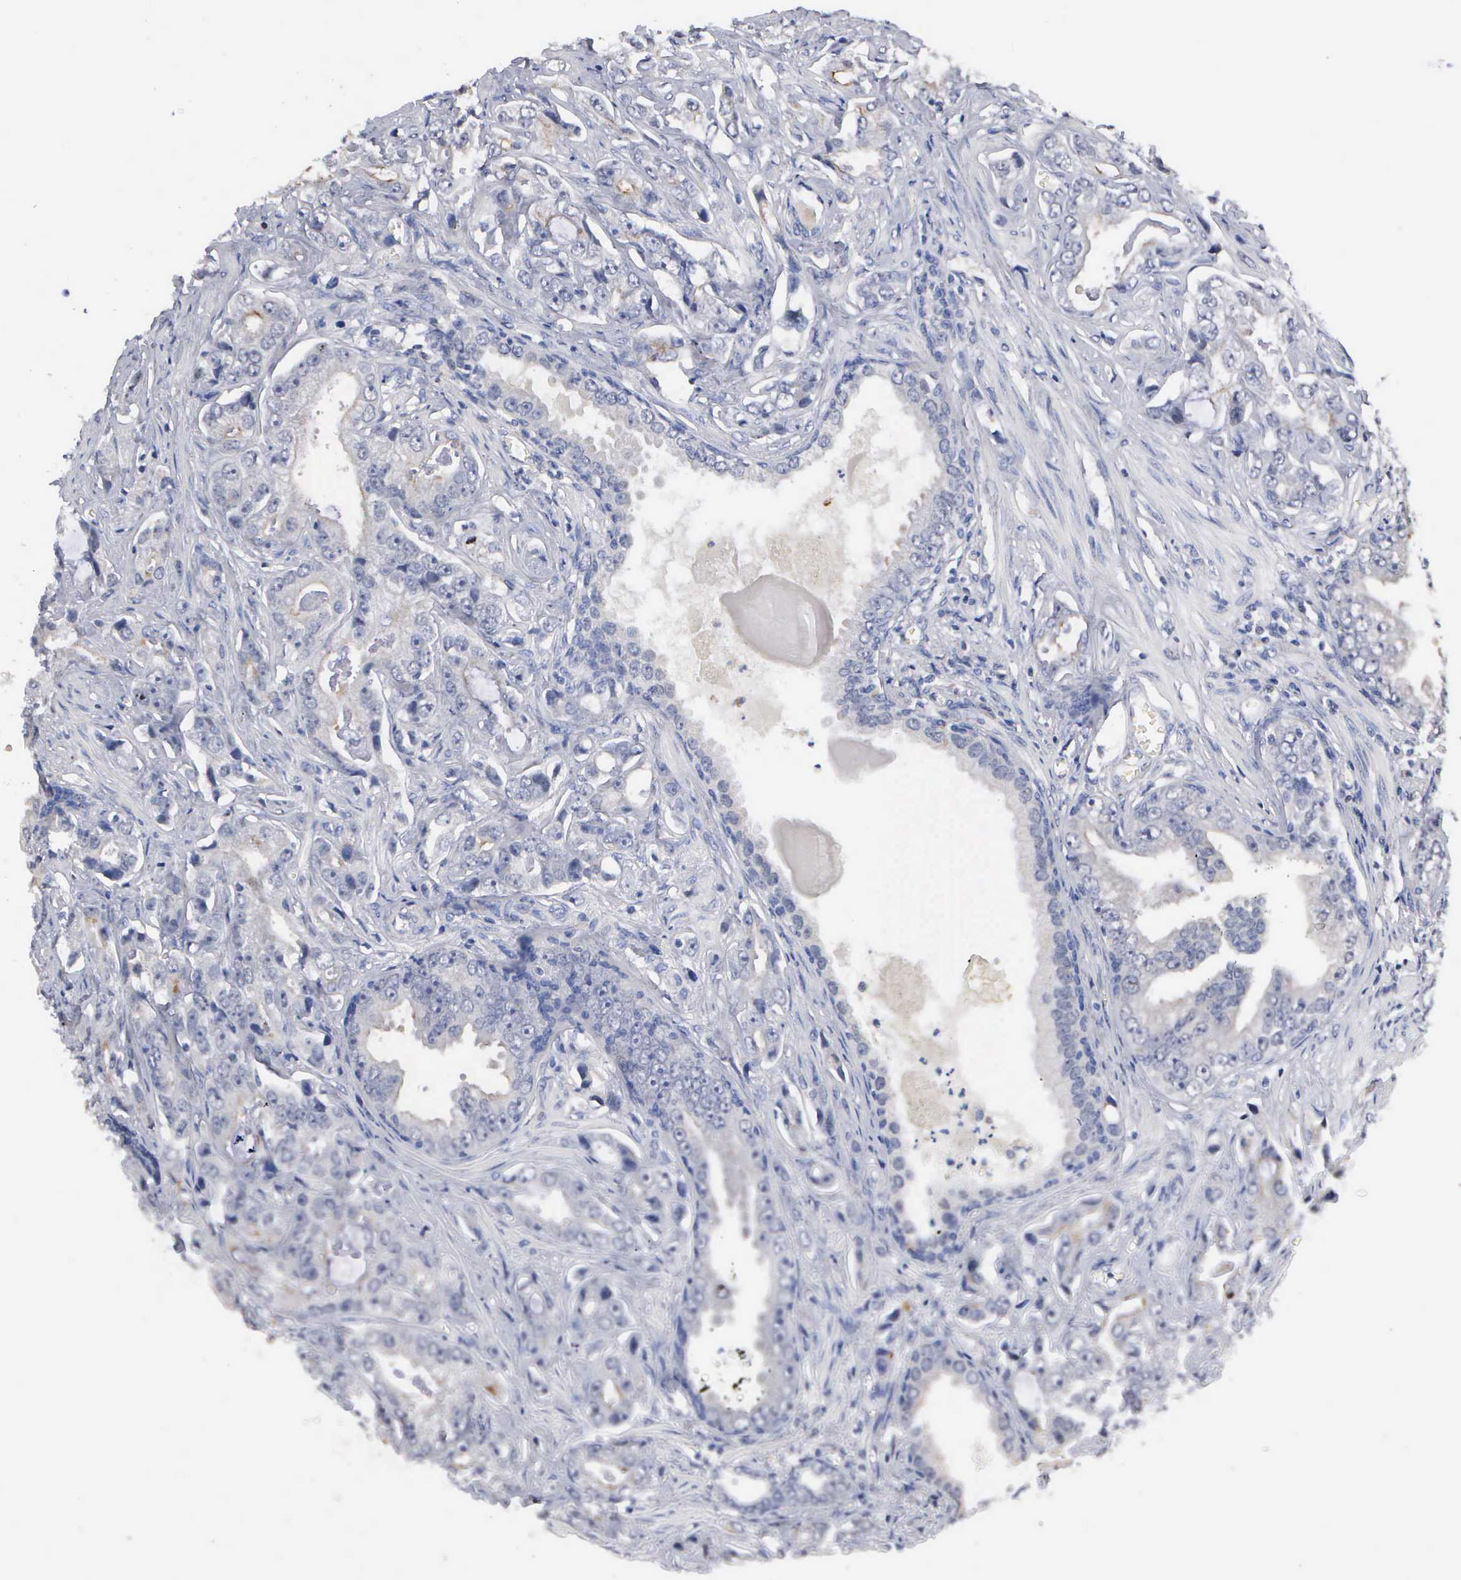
{"staining": {"intensity": "negative", "quantity": "none", "location": "none"}, "tissue": "prostate cancer", "cell_type": "Tumor cells", "image_type": "cancer", "snomed": [{"axis": "morphology", "description": "Adenocarcinoma, Low grade"}, {"axis": "topography", "description": "Prostate"}], "caption": "The micrograph reveals no significant expression in tumor cells of prostate cancer (low-grade adenocarcinoma). Nuclei are stained in blue.", "gene": "KDM6A", "patient": {"sex": "male", "age": 65}}